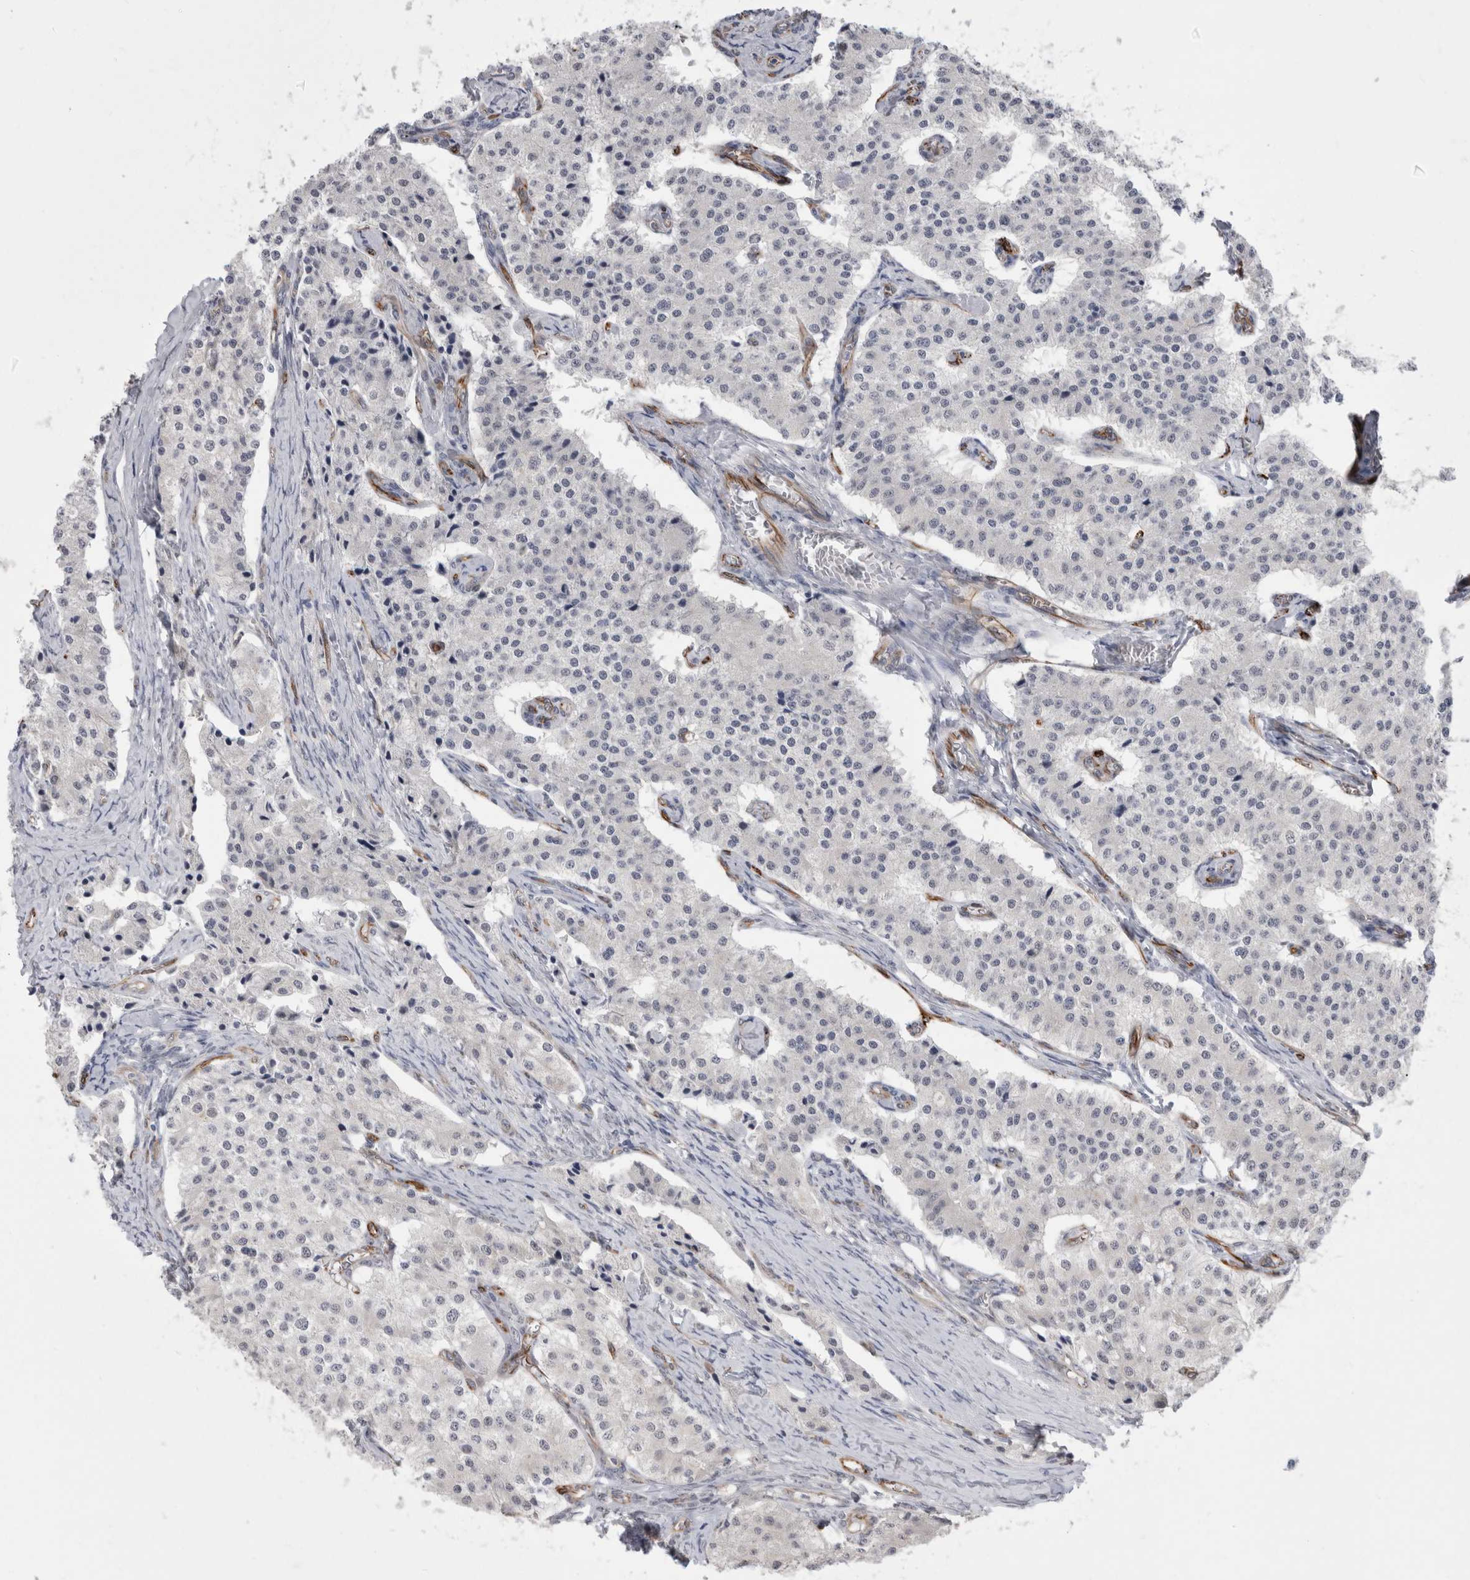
{"staining": {"intensity": "negative", "quantity": "none", "location": "none"}, "tissue": "carcinoid", "cell_type": "Tumor cells", "image_type": "cancer", "snomed": [{"axis": "morphology", "description": "Carcinoid, malignant, NOS"}, {"axis": "topography", "description": "Colon"}], "caption": "Human carcinoid stained for a protein using IHC shows no positivity in tumor cells.", "gene": "FAM83H", "patient": {"sex": "female", "age": 52}}